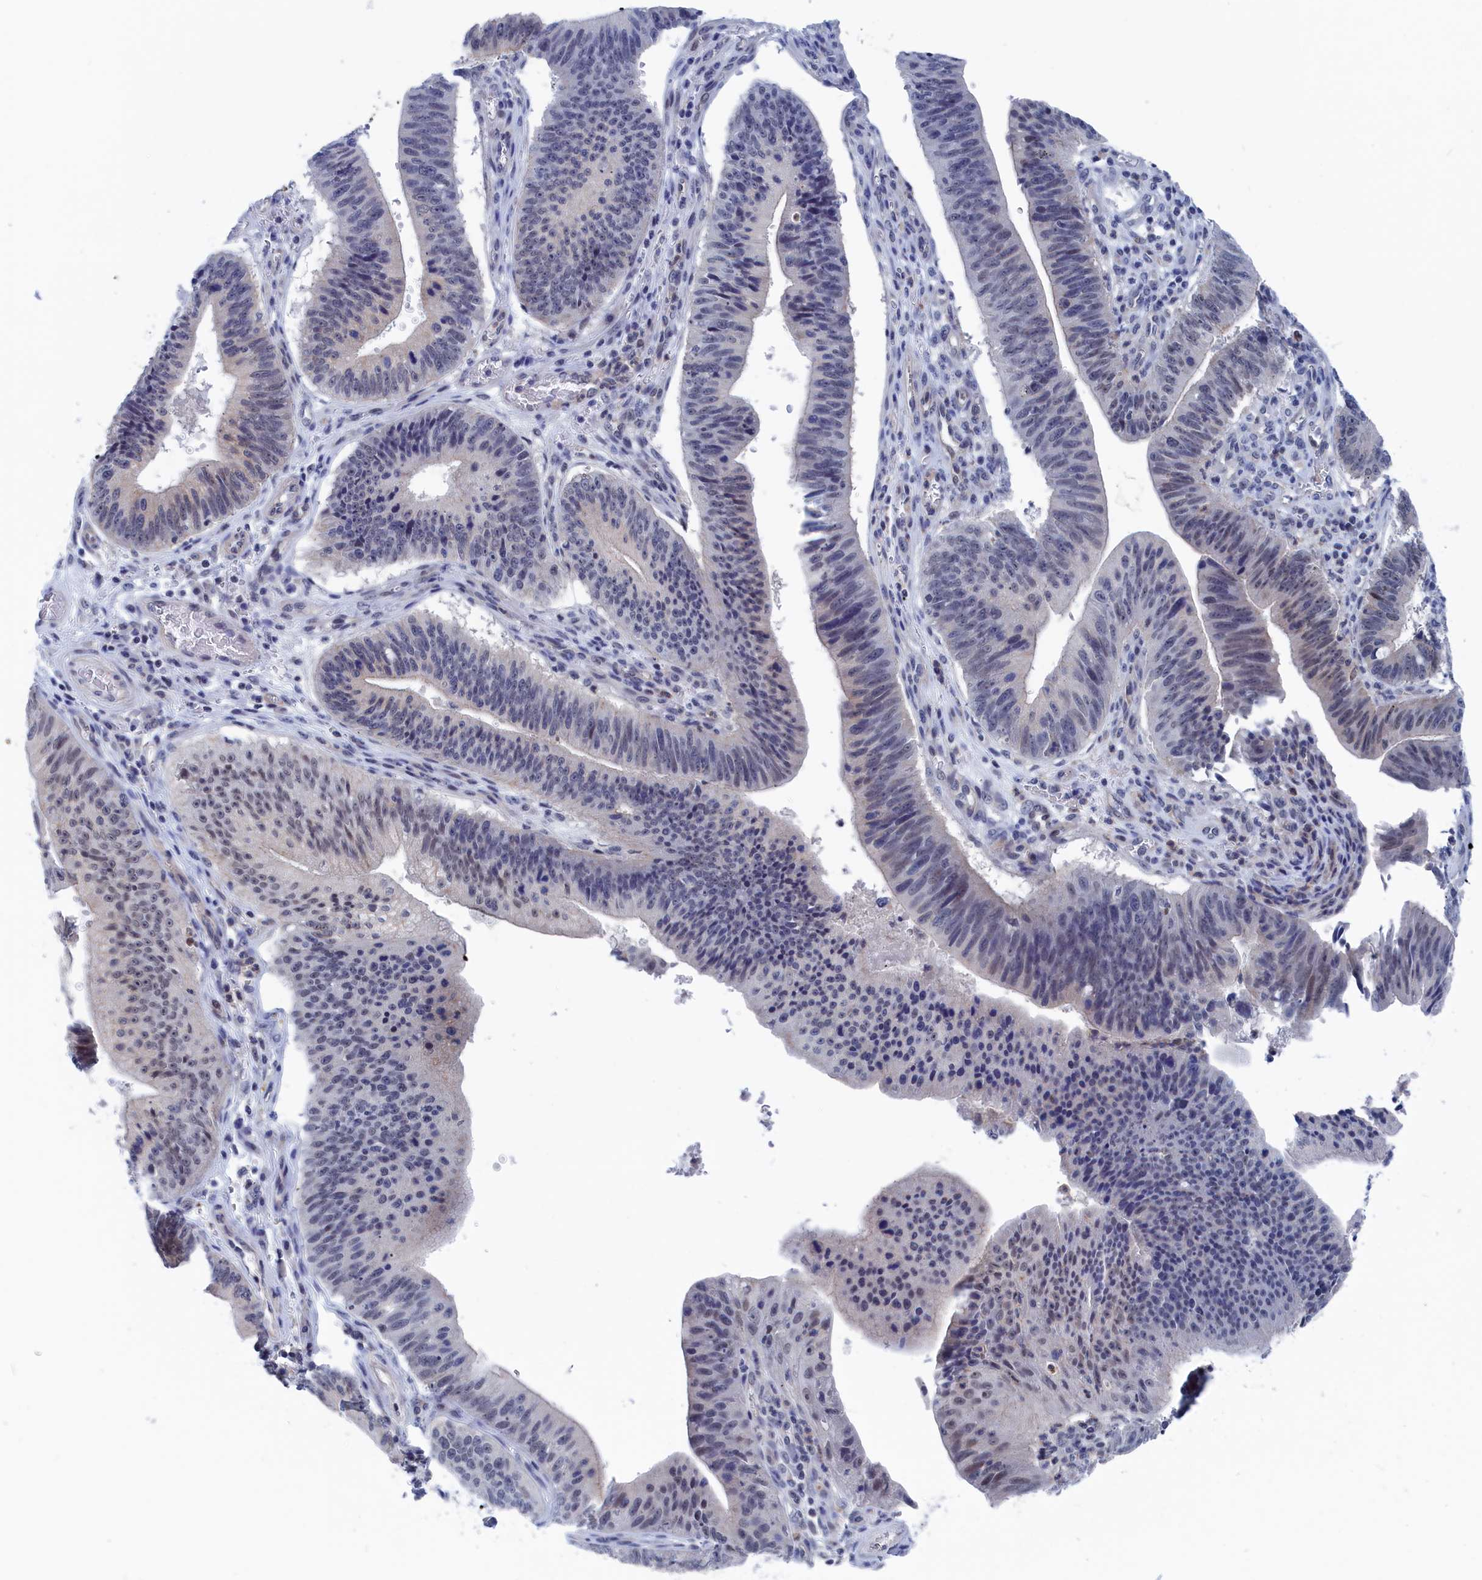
{"staining": {"intensity": "negative", "quantity": "none", "location": "none"}, "tissue": "stomach cancer", "cell_type": "Tumor cells", "image_type": "cancer", "snomed": [{"axis": "morphology", "description": "Adenocarcinoma, NOS"}, {"axis": "topography", "description": "Stomach"}], "caption": "Photomicrograph shows no protein expression in tumor cells of stomach cancer tissue.", "gene": "MARCHF3", "patient": {"sex": "male", "age": 59}}